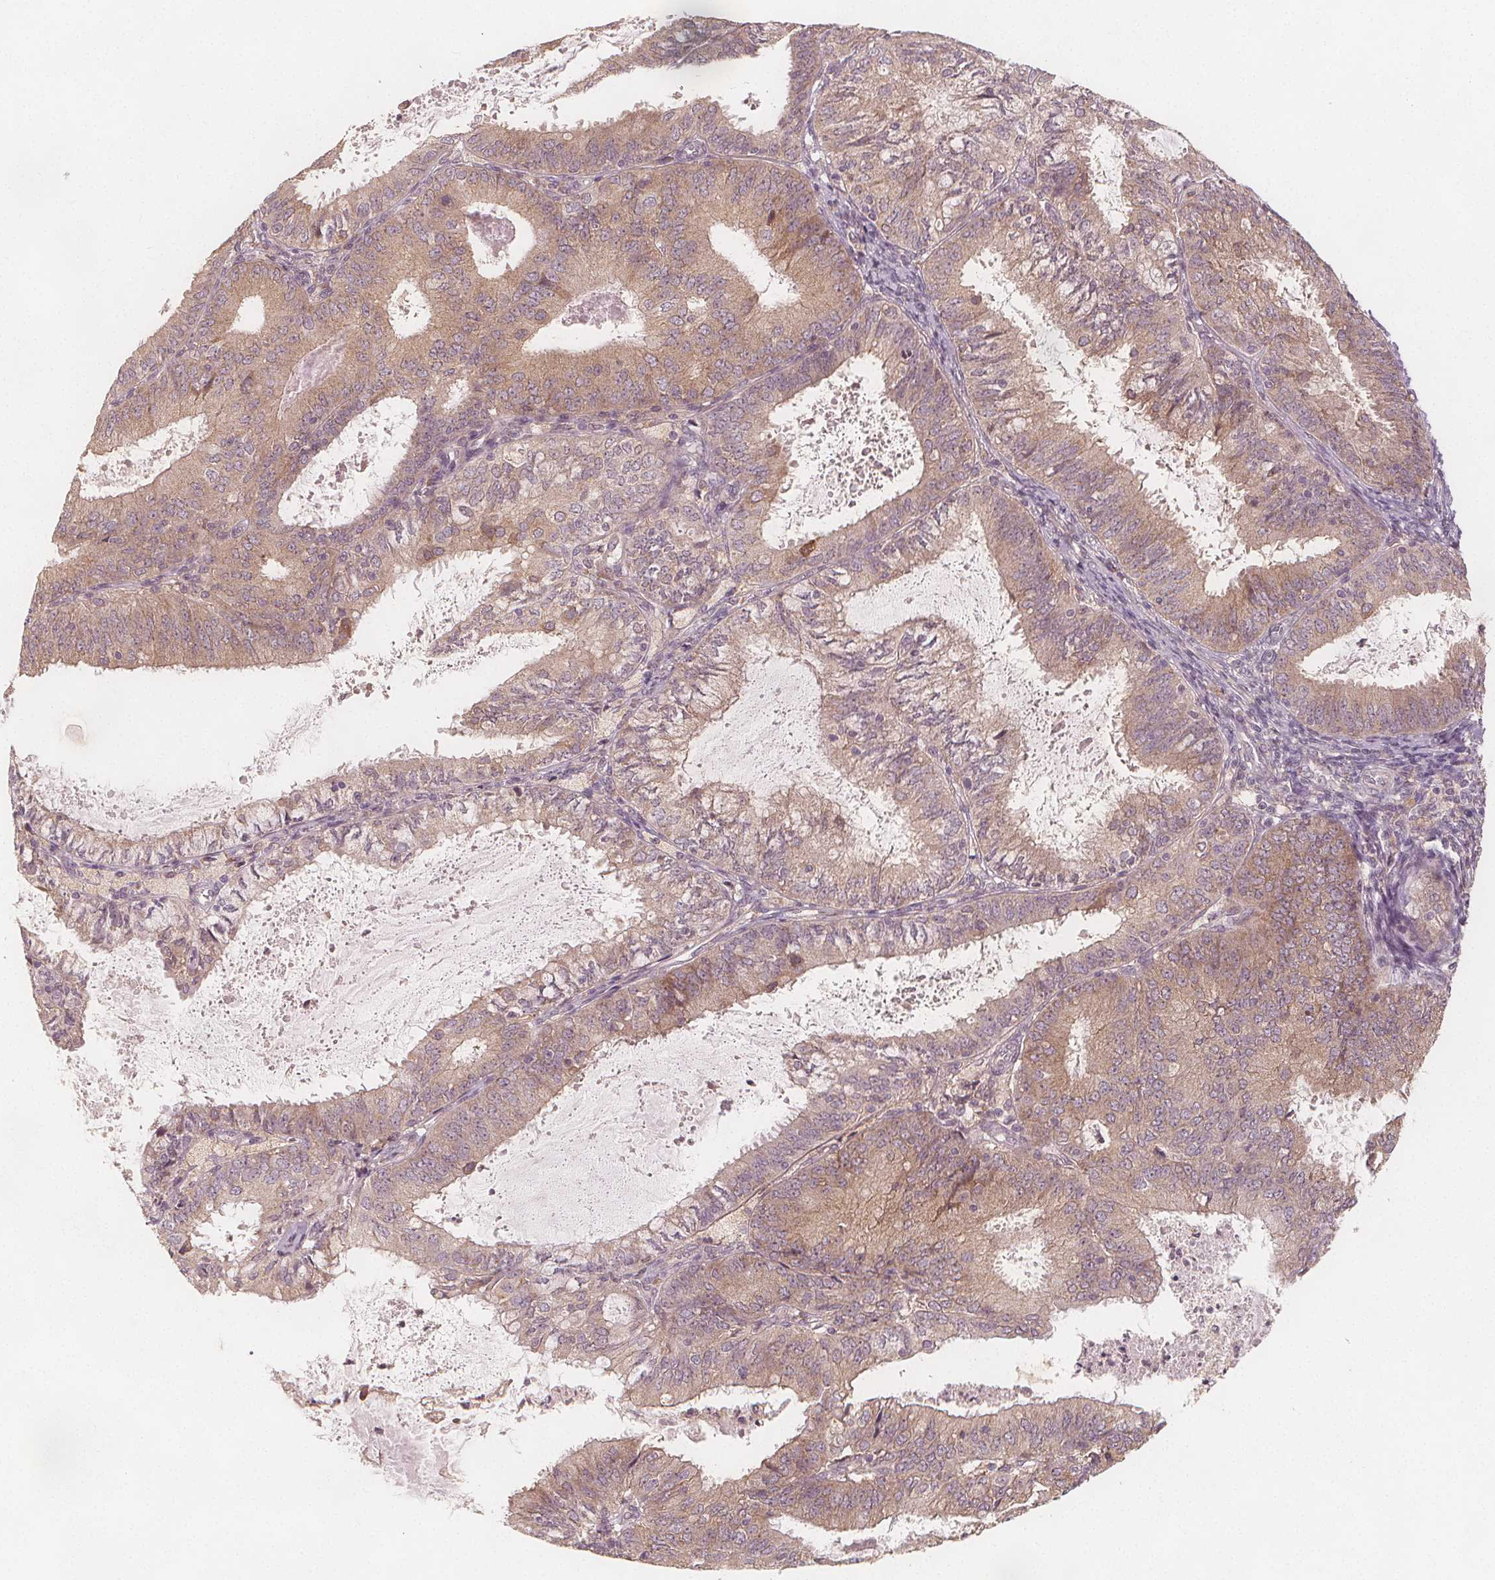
{"staining": {"intensity": "weak", "quantity": "25%-75%", "location": "cytoplasmic/membranous"}, "tissue": "endometrial cancer", "cell_type": "Tumor cells", "image_type": "cancer", "snomed": [{"axis": "morphology", "description": "Adenocarcinoma, NOS"}, {"axis": "topography", "description": "Endometrium"}], "caption": "Human endometrial cancer (adenocarcinoma) stained for a protein (brown) reveals weak cytoplasmic/membranous positive staining in about 25%-75% of tumor cells.", "gene": "NCSTN", "patient": {"sex": "female", "age": 57}}